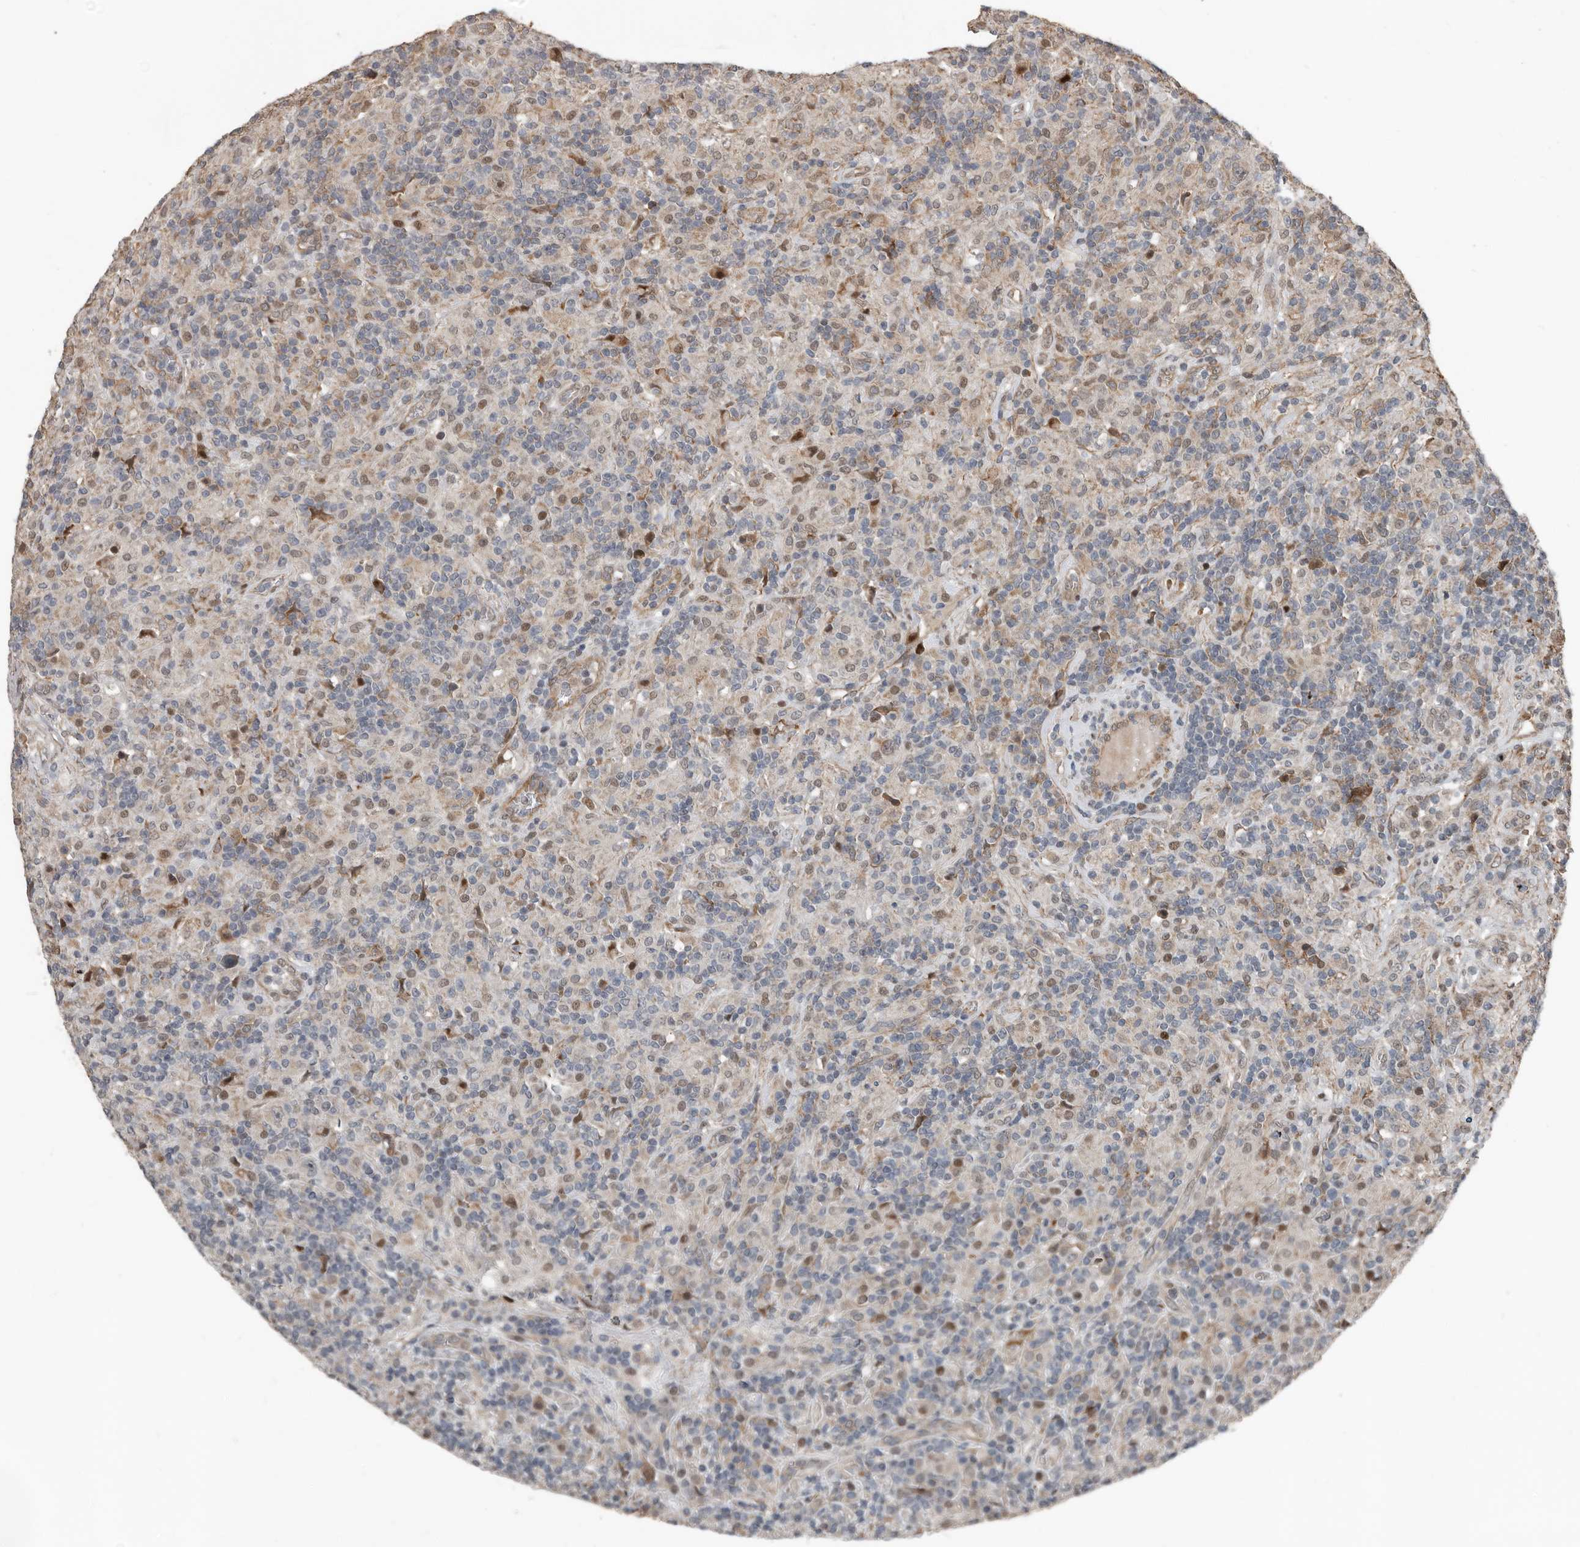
{"staining": {"intensity": "weak", "quantity": "25%-75%", "location": "nuclear"}, "tissue": "lymphoma", "cell_type": "Tumor cells", "image_type": "cancer", "snomed": [{"axis": "morphology", "description": "Hodgkin's disease, NOS"}, {"axis": "topography", "description": "Lymph node"}], "caption": "DAB (3,3'-diaminobenzidine) immunohistochemical staining of human Hodgkin's disease exhibits weak nuclear protein positivity in approximately 25%-75% of tumor cells.", "gene": "YOD1", "patient": {"sex": "male", "age": 70}}